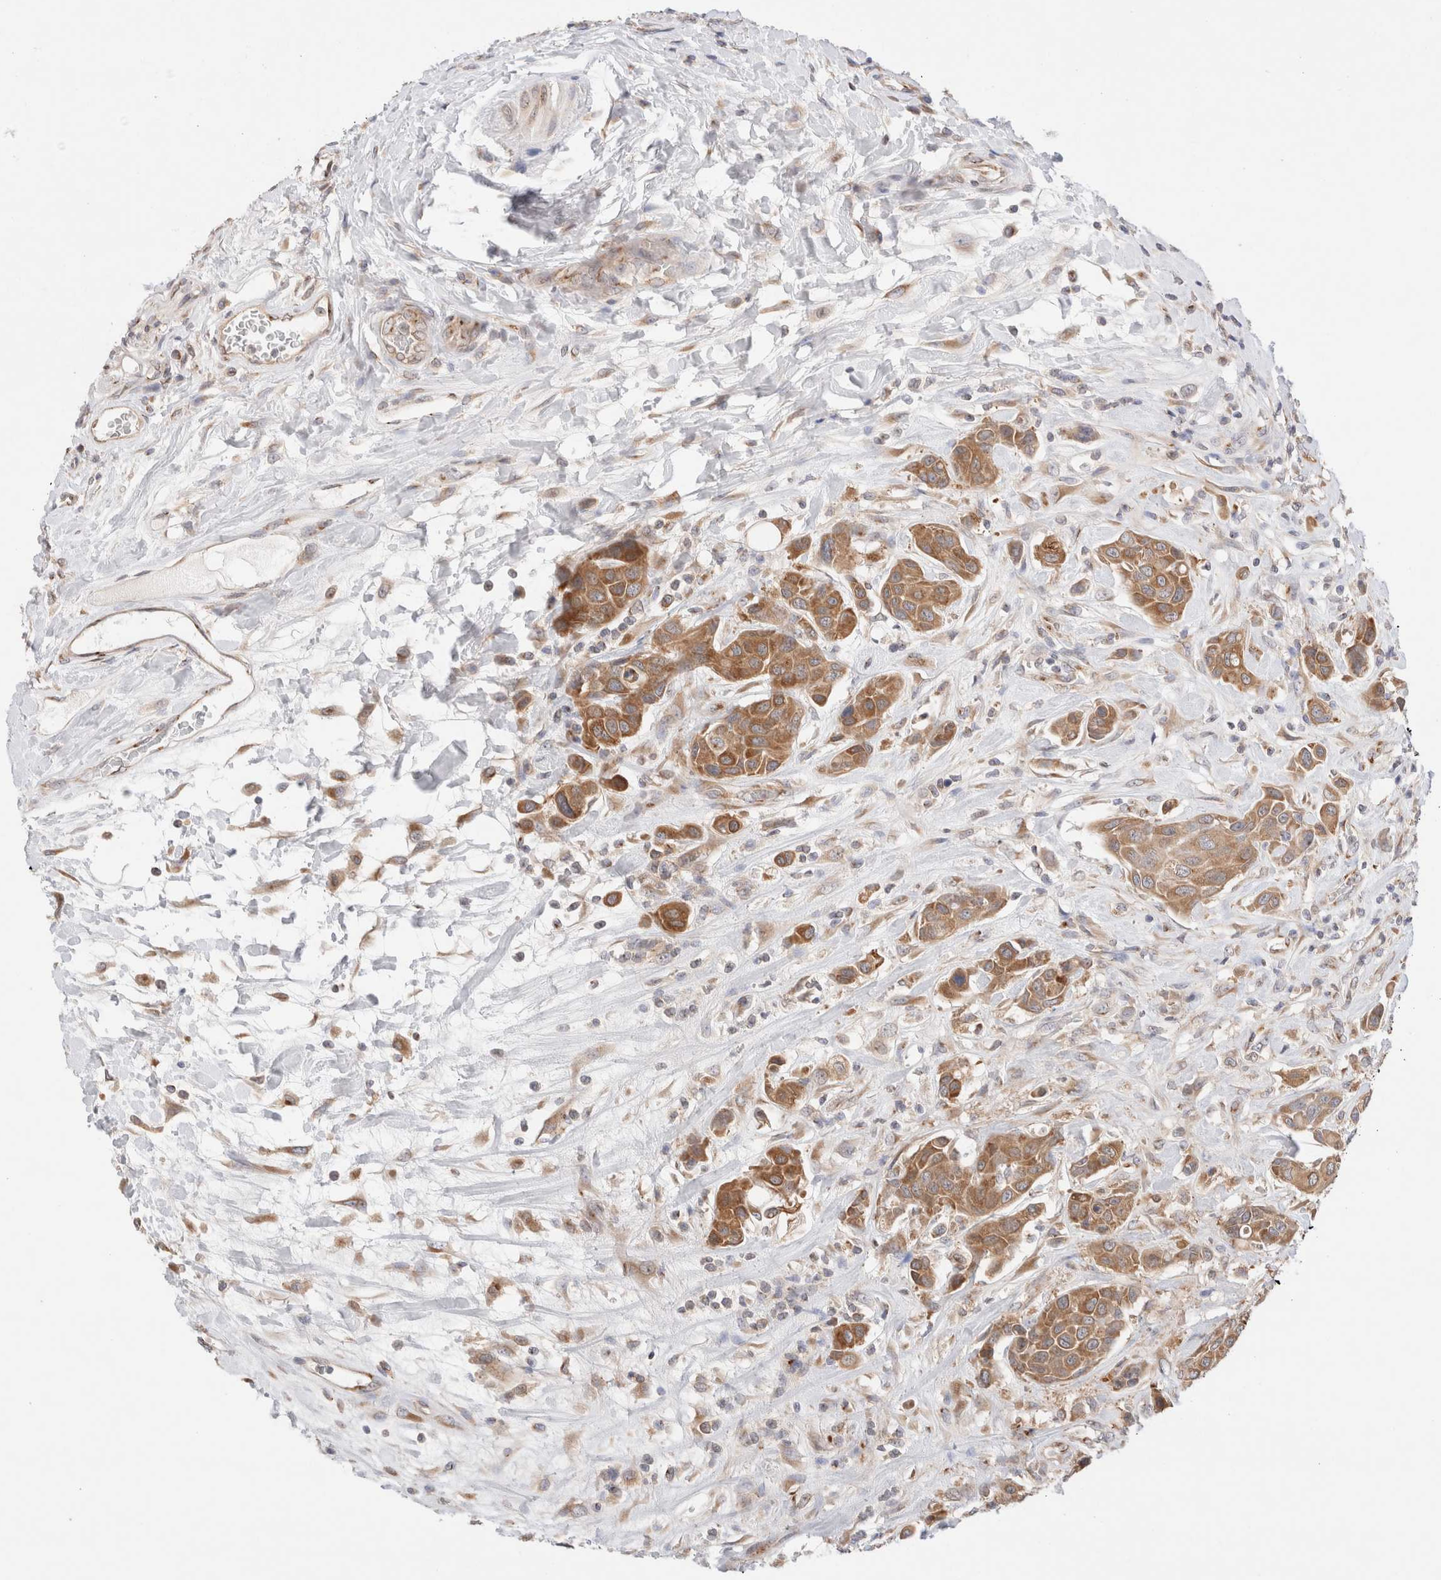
{"staining": {"intensity": "moderate", "quantity": ">75%", "location": "cytoplasmic/membranous"}, "tissue": "urothelial cancer", "cell_type": "Tumor cells", "image_type": "cancer", "snomed": [{"axis": "morphology", "description": "Urothelial carcinoma, High grade"}, {"axis": "topography", "description": "Urinary bladder"}], "caption": "Tumor cells display medium levels of moderate cytoplasmic/membranous positivity in approximately >75% of cells in high-grade urothelial carcinoma.", "gene": "LMAN2L", "patient": {"sex": "male", "age": 50}}